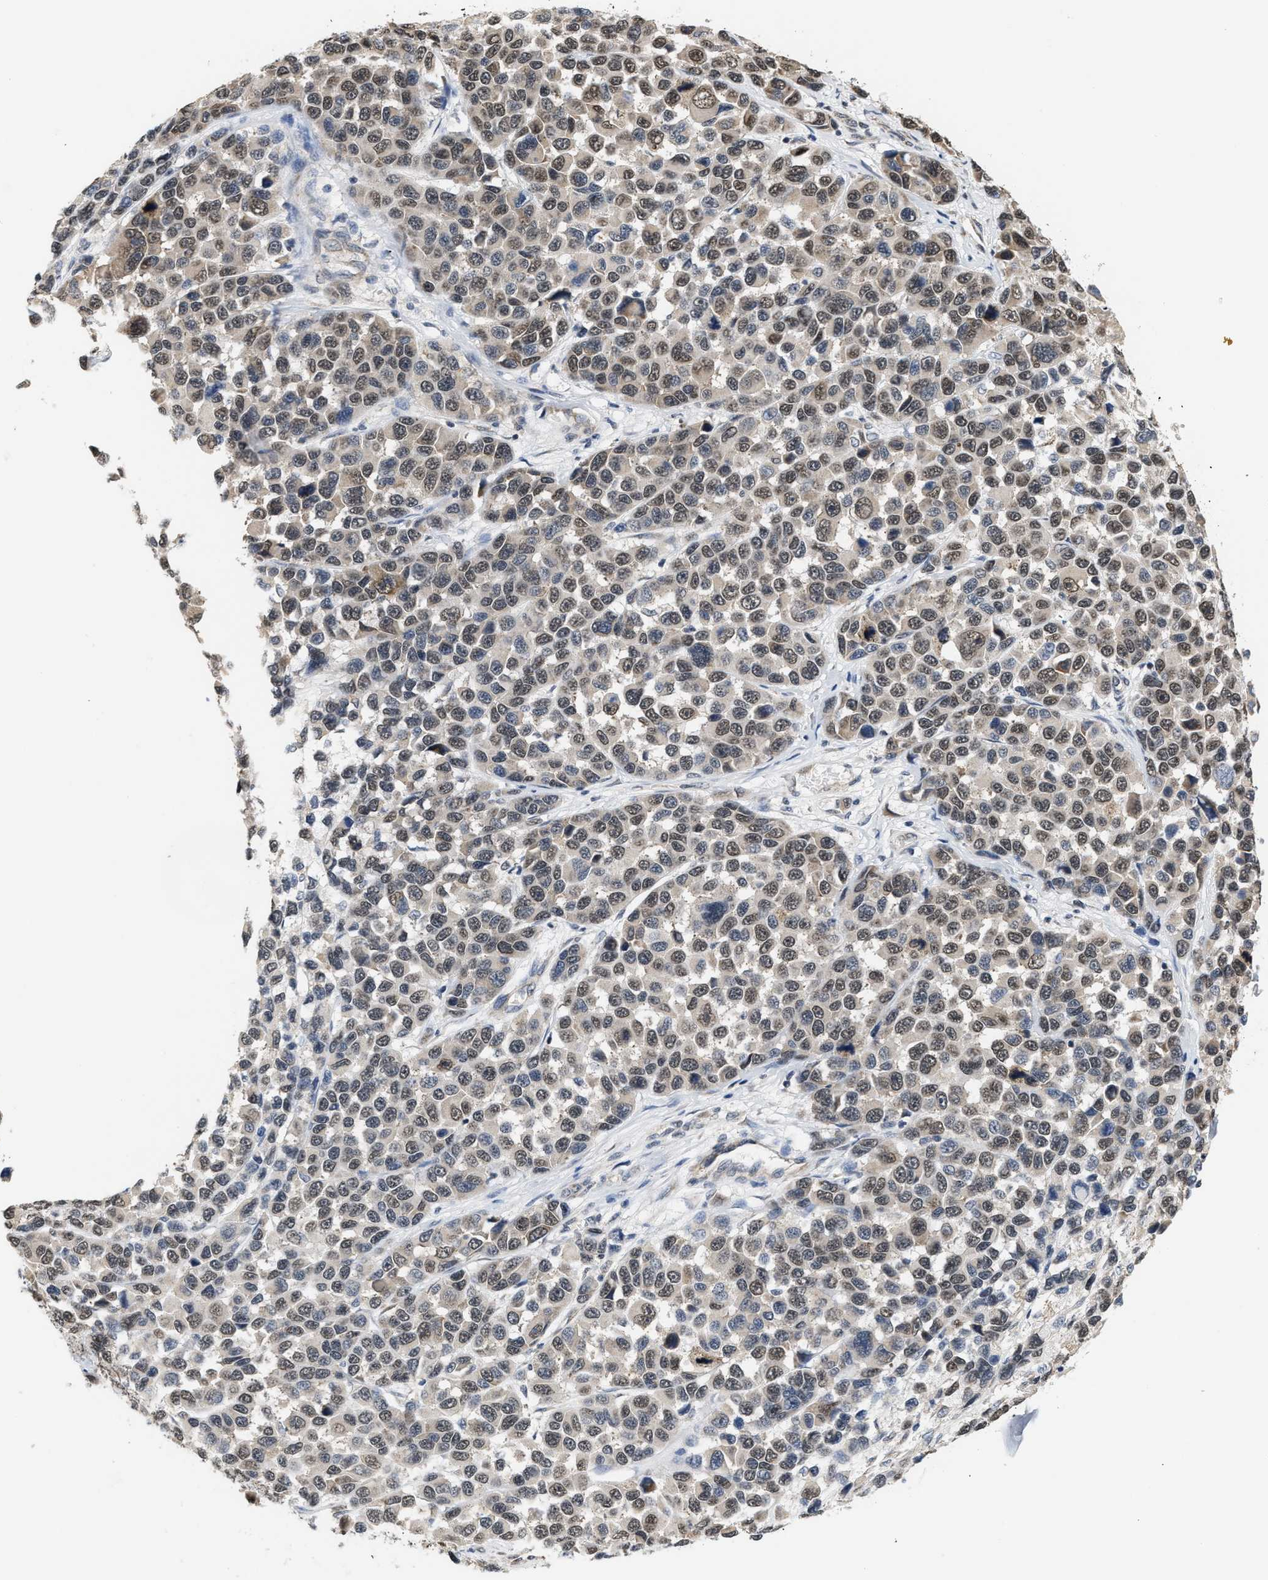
{"staining": {"intensity": "weak", "quantity": ">75%", "location": "nuclear"}, "tissue": "melanoma", "cell_type": "Tumor cells", "image_type": "cancer", "snomed": [{"axis": "morphology", "description": "Malignant melanoma, NOS"}, {"axis": "topography", "description": "Skin"}], "caption": "Malignant melanoma stained with DAB IHC displays low levels of weak nuclear positivity in about >75% of tumor cells.", "gene": "GIGYF1", "patient": {"sex": "male", "age": 53}}